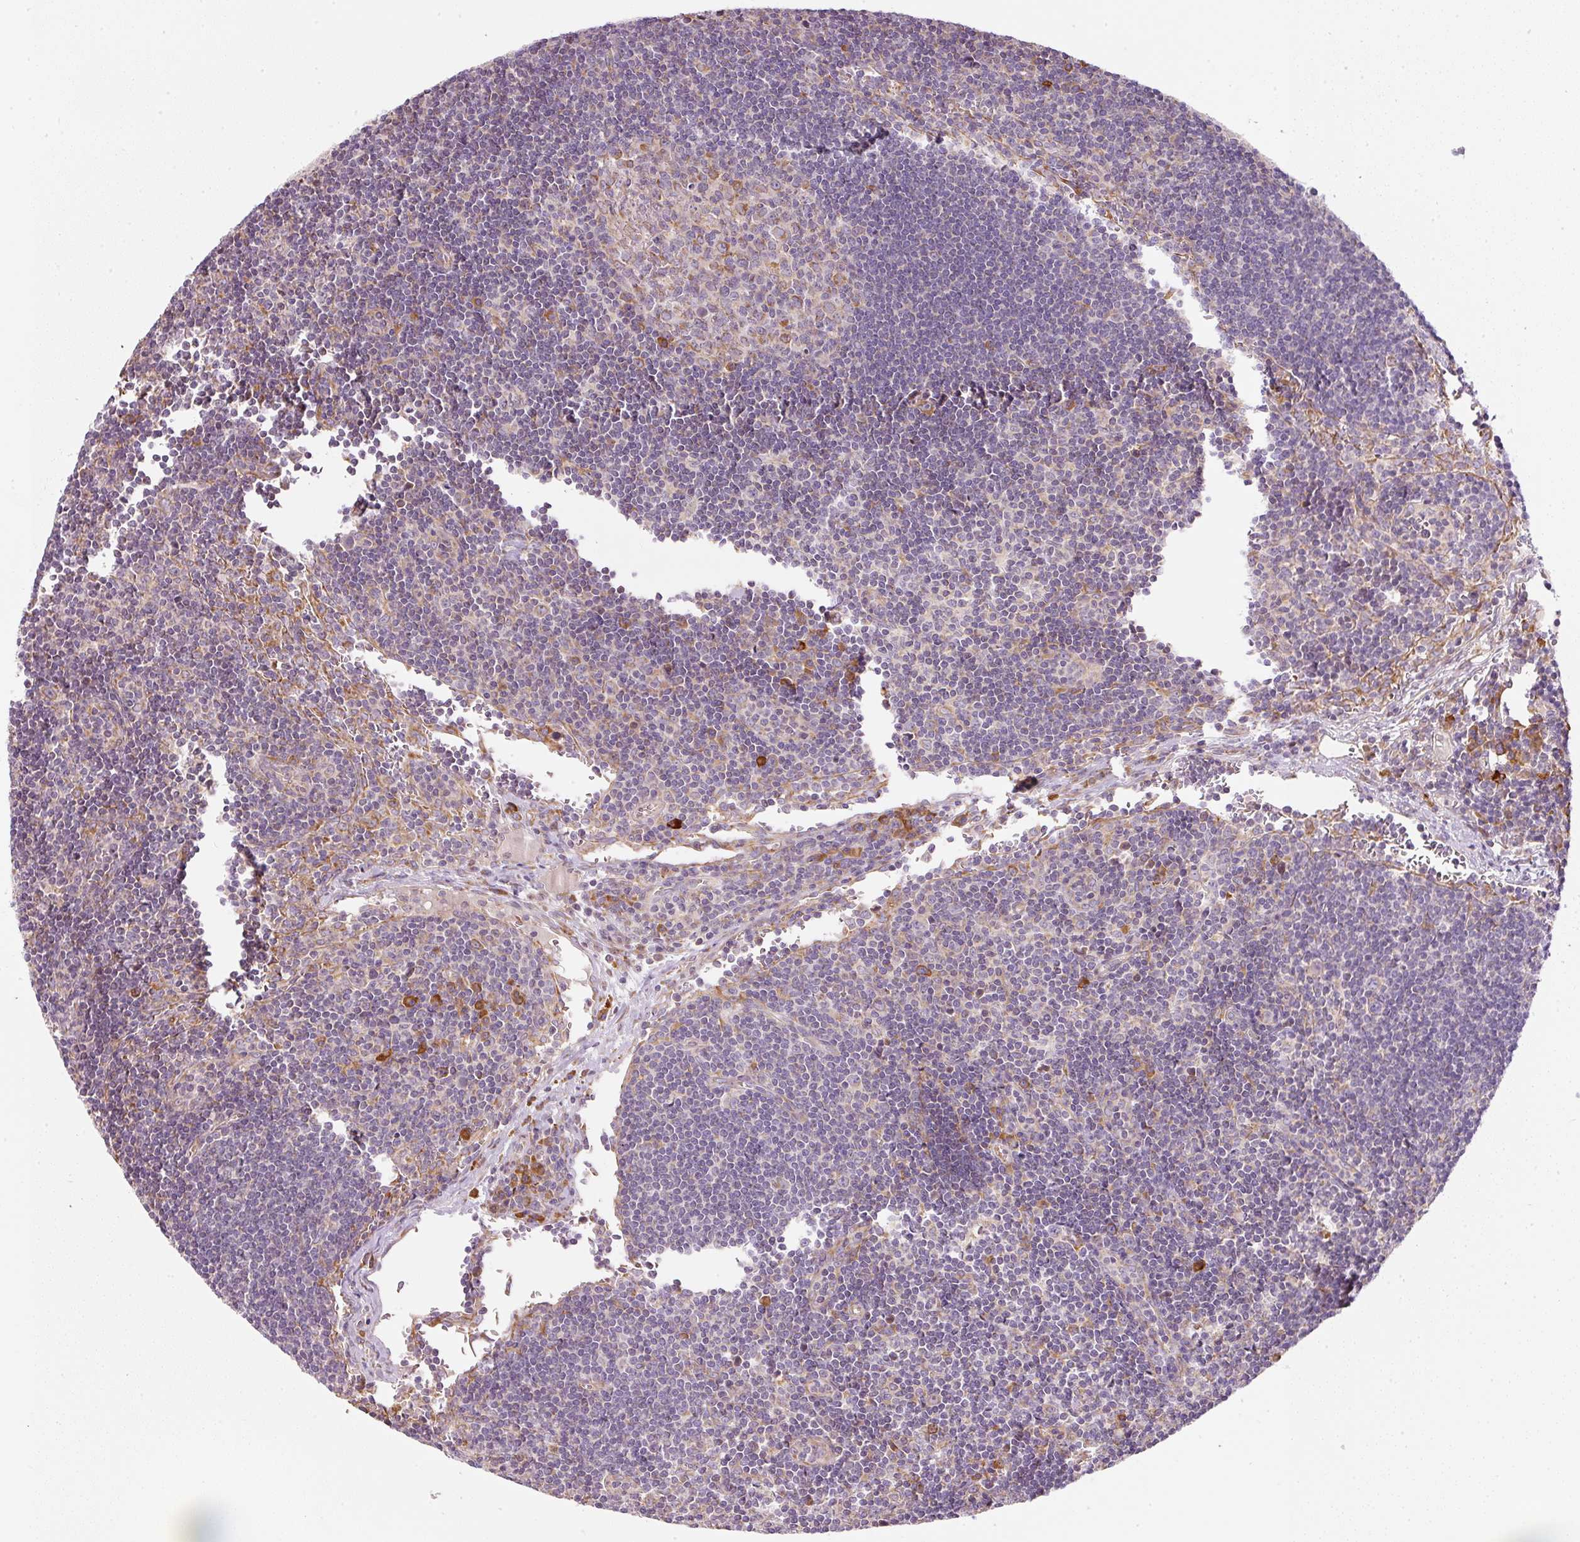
{"staining": {"intensity": "moderate", "quantity": "<25%", "location": "cytoplasmic/membranous"}, "tissue": "lymph node", "cell_type": "Germinal center cells", "image_type": "normal", "snomed": [{"axis": "morphology", "description": "Normal tissue, NOS"}, {"axis": "topography", "description": "Lymph node"}], "caption": "Germinal center cells demonstrate low levels of moderate cytoplasmic/membranous staining in about <25% of cells in unremarkable human lymph node.", "gene": "MORN4", "patient": {"sex": "female", "age": 29}}